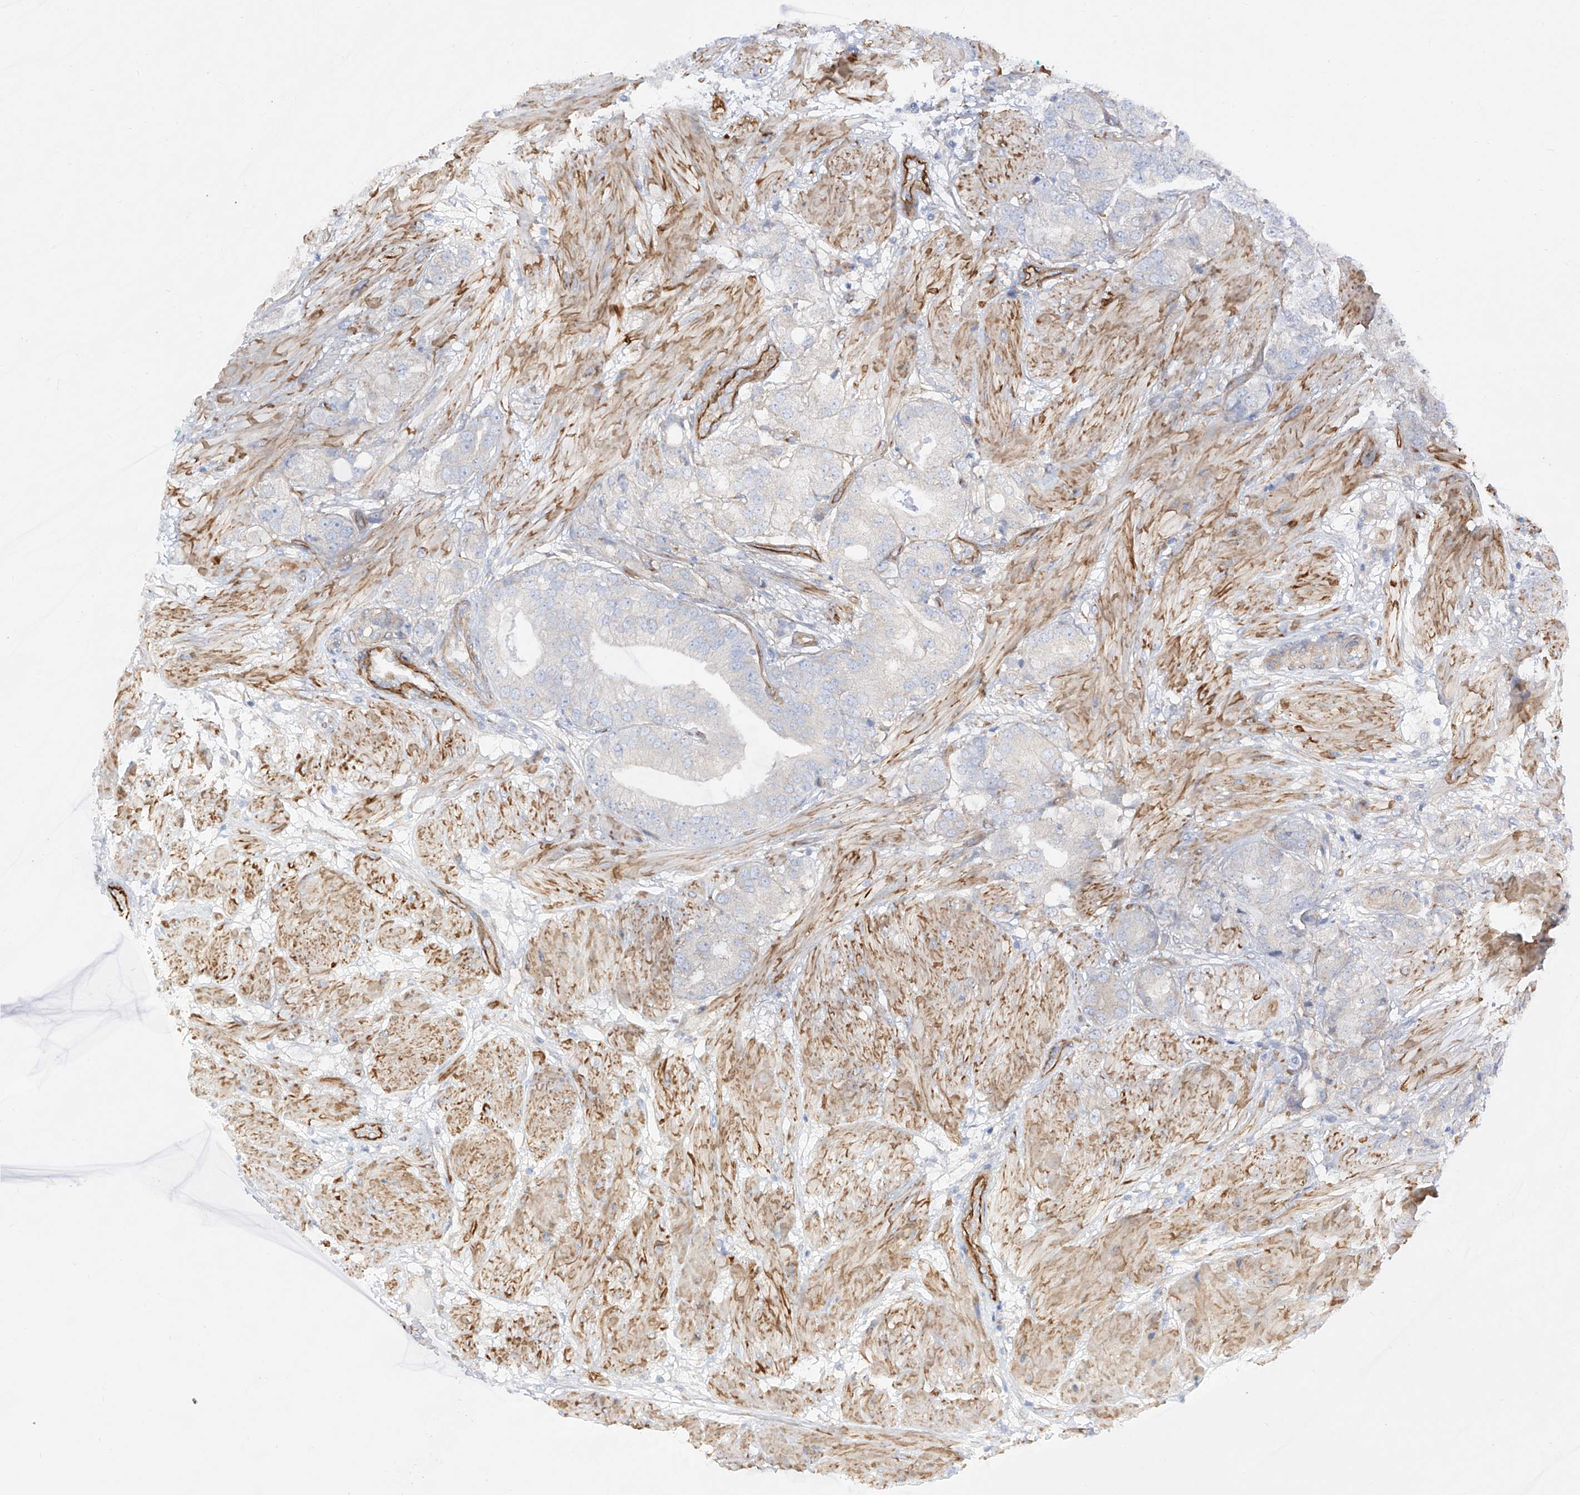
{"staining": {"intensity": "negative", "quantity": "none", "location": "none"}, "tissue": "prostate cancer", "cell_type": "Tumor cells", "image_type": "cancer", "snomed": [{"axis": "morphology", "description": "Adenocarcinoma, High grade"}, {"axis": "topography", "description": "Prostate"}], "caption": "High-grade adenocarcinoma (prostate) was stained to show a protein in brown. There is no significant positivity in tumor cells.", "gene": "LCA5", "patient": {"sex": "male", "age": 50}}